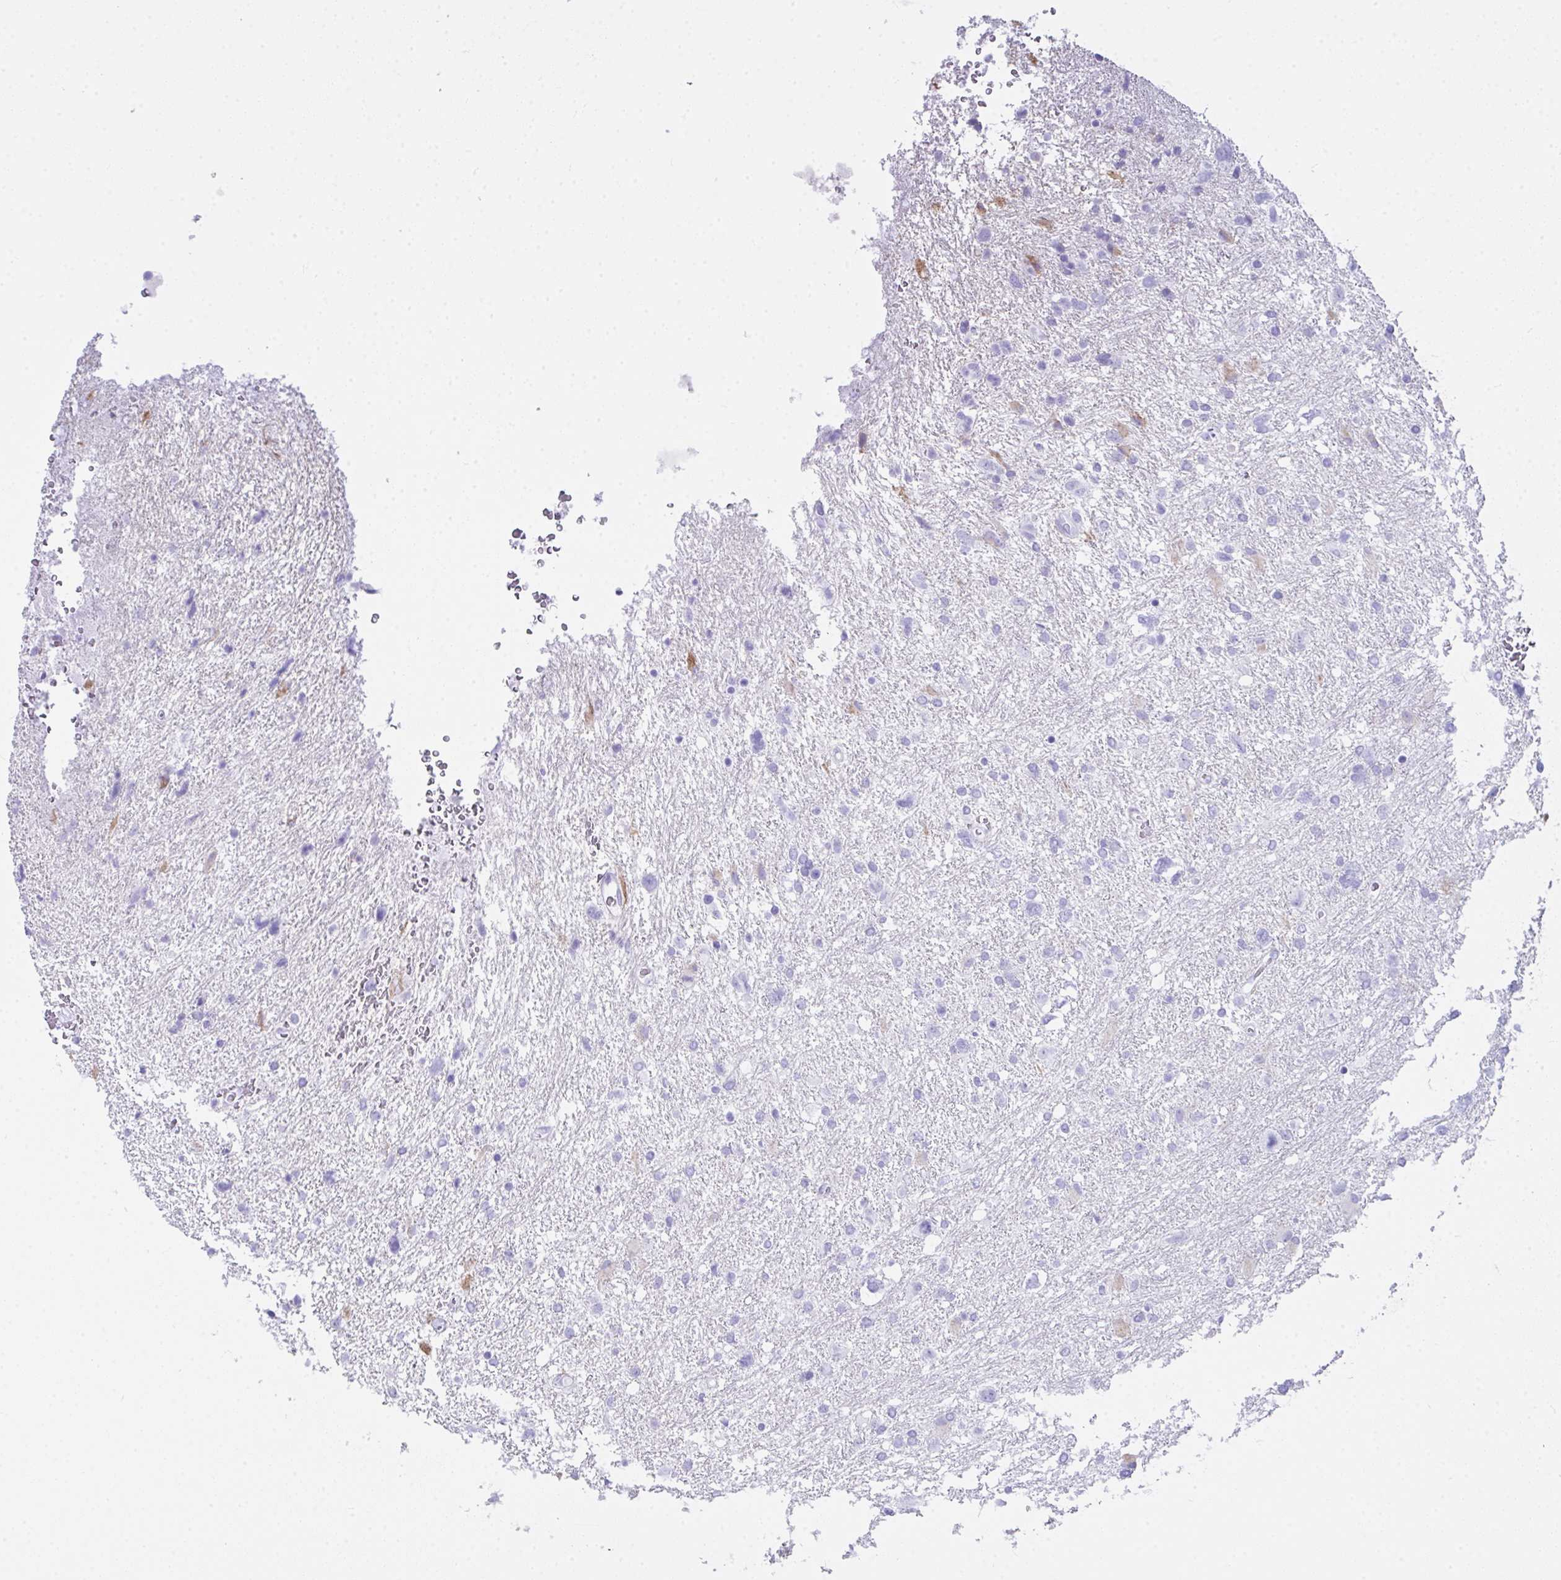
{"staining": {"intensity": "negative", "quantity": "none", "location": "none"}, "tissue": "glioma", "cell_type": "Tumor cells", "image_type": "cancer", "snomed": [{"axis": "morphology", "description": "Glioma, malignant, High grade"}, {"axis": "topography", "description": "Brain"}], "caption": "Immunohistochemistry (IHC) micrograph of neoplastic tissue: human malignant glioma (high-grade) stained with DAB (3,3'-diaminobenzidine) shows no significant protein expression in tumor cells. (DAB (3,3'-diaminobenzidine) immunohistochemistry (IHC), high magnification).", "gene": "LGALS4", "patient": {"sex": "male", "age": 61}}